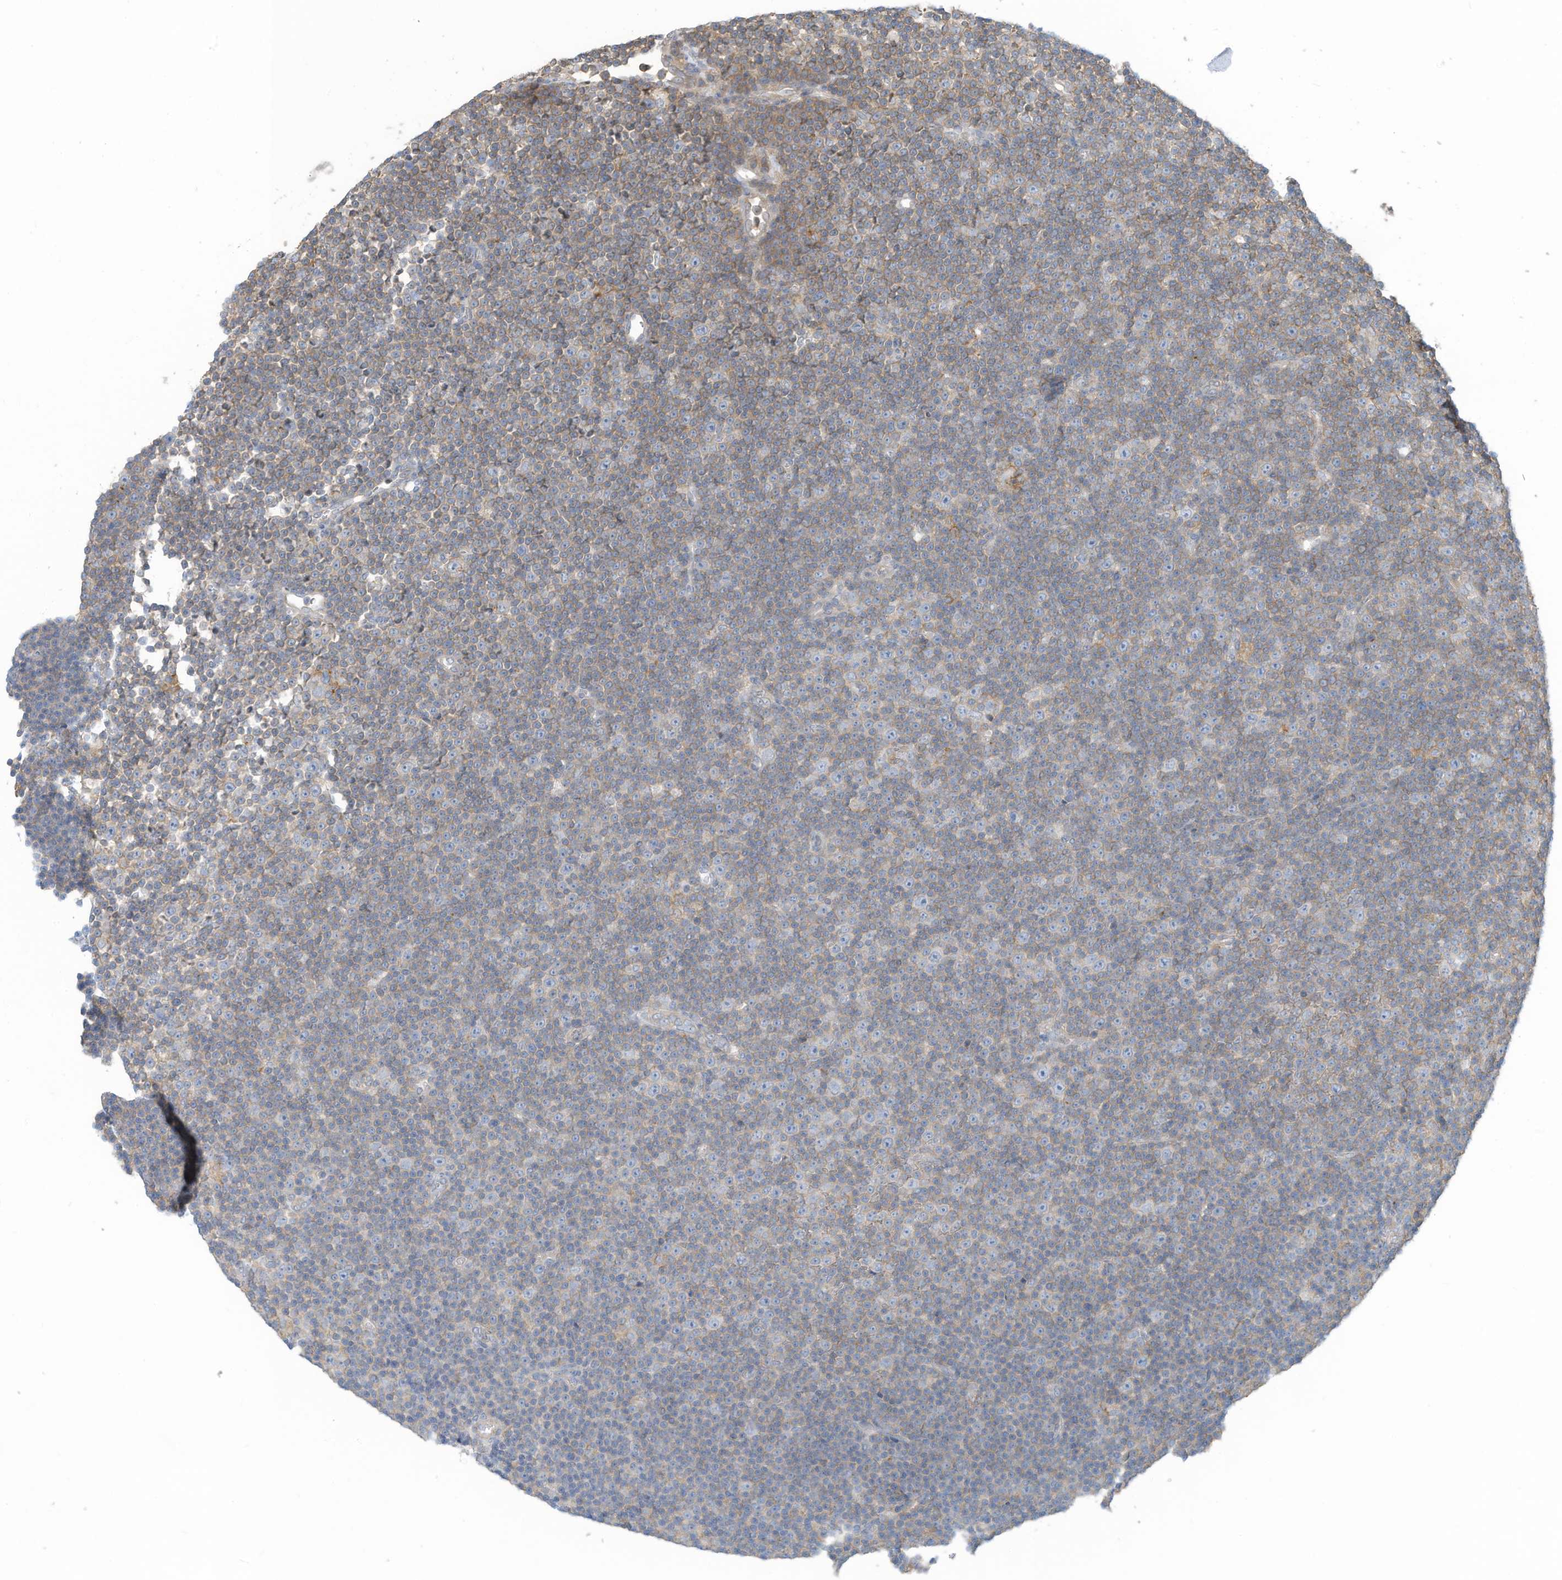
{"staining": {"intensity": "weak", "quantity": "25%-75%", "location": "cytoplasmic/membranous"}, "tissue": "lymphoma", "cell_type": "Tumor cells", "image_type": "cancer", "snomed": [{"axis": "morphology", "description": "Malignant lymphoma, non-Hodgkin's type, Low grade"}, {"axis": "topography", "description": "Lymph node"}], "caption": "Protein expression analysis of human lymphoma reveals weak cytoplasmic/membranous staining in about 25%-75% of tumor cells. Nuclei are stained in blue.", "gene": "ZNF846", "patient": {"sex": "female", "age": 67}}